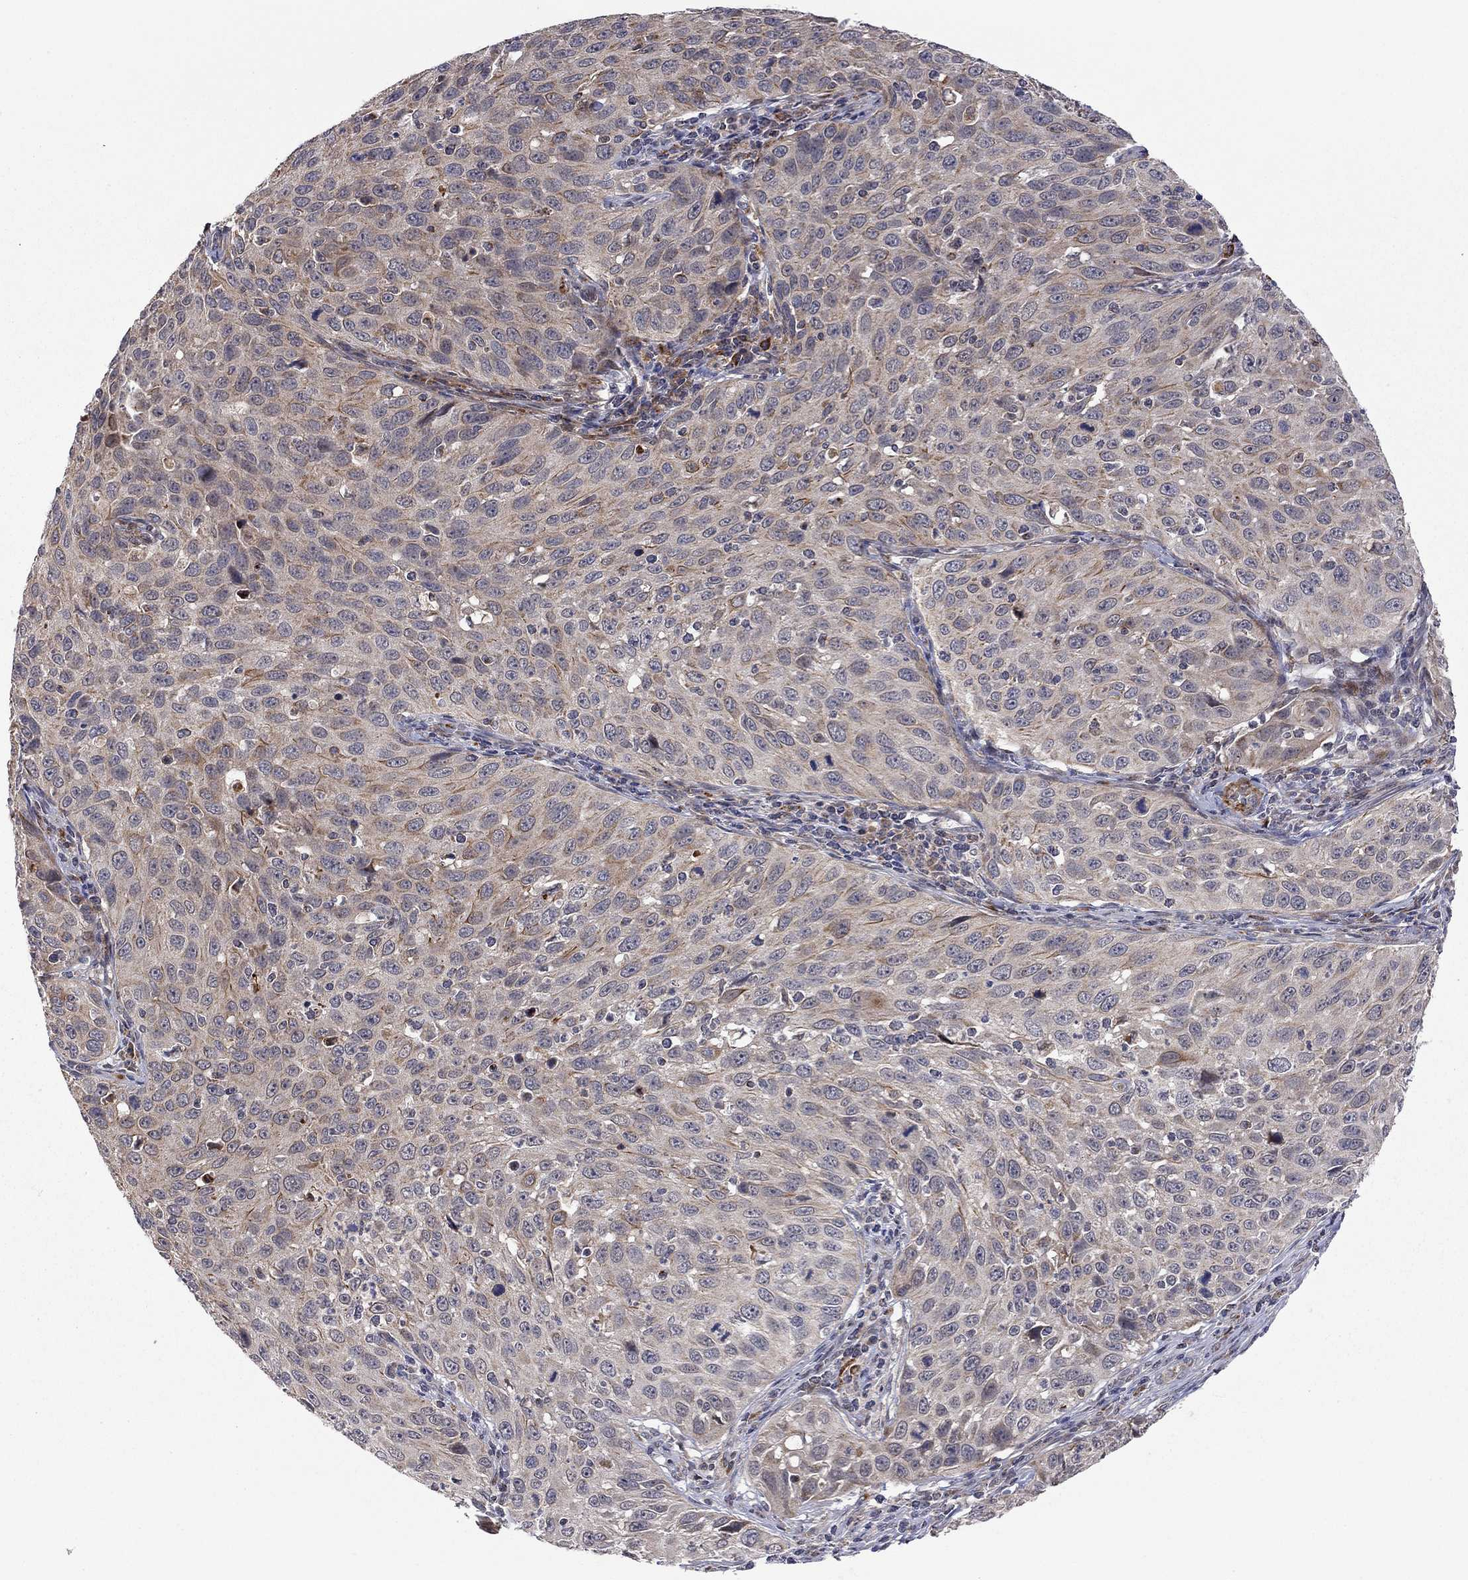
{"staining": {"intensity": "moderate", "quantity": "<25%", "location": "cytoplasmic/membranous"}, "tissue": "cervical cancer", "cell_type": "Tumor cells", "image_type": "cancer", "snomed": [{"axis": "morphology", "description": "Squamous cell carcinoma, NOS"}, {"axis": "topography", "description": "Cervix"}], "caption": "Protein analysis of cervical squamous cell carcinoma tissue shows moderate cytoplasmic/membranous positivity in about <25% of tumor cells.", "gene": "IDS", "patient": {"sex": "female", "age": 26}}